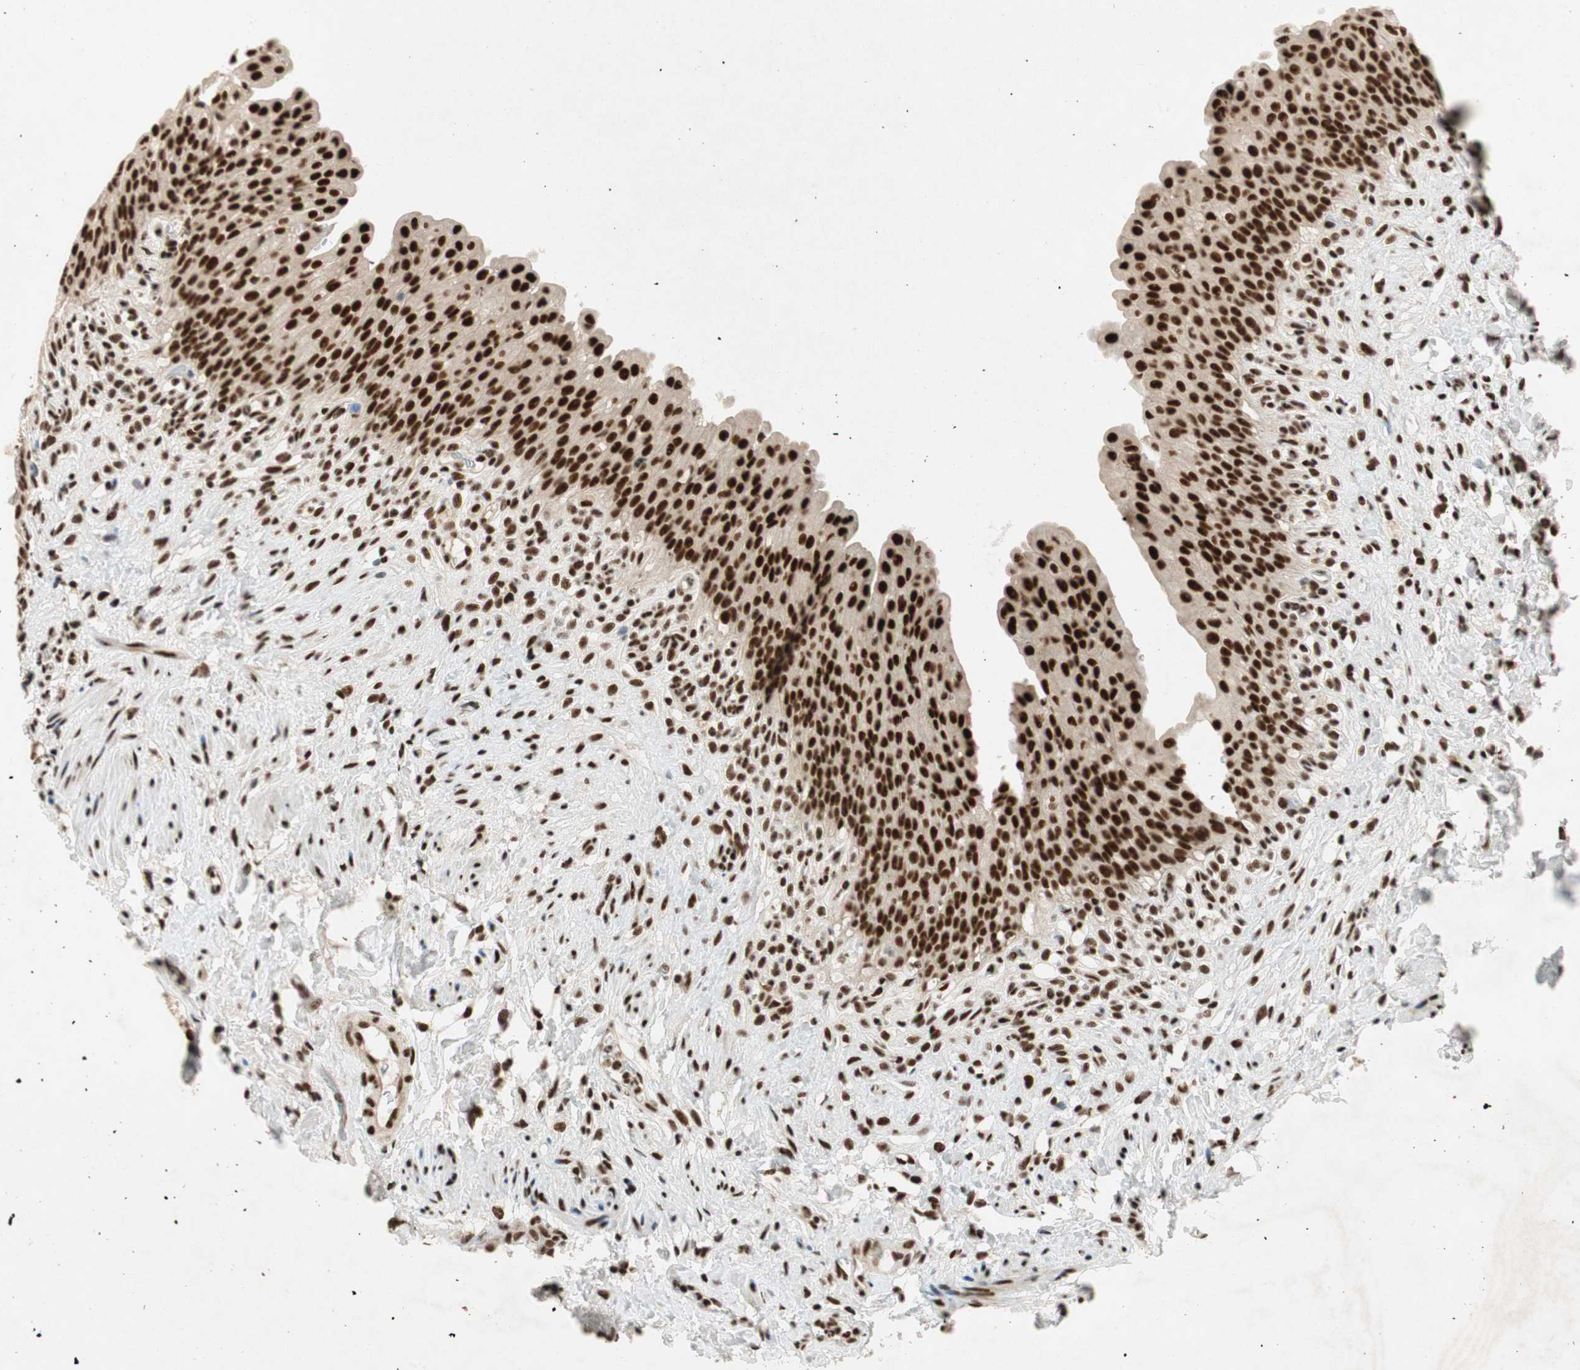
{"staining": {"intensity": "strong", "quantity": ">75%", "location": "nuclear"}, "tissue": "urinary bladder", "cell_type": "Urothelial cells", "image_type": "normal", "snomed": [{"axis": "morphology", "description": "Normal tissue, NOS"}, {"axis": "topography", "description": "Urinary bladder"}], "caption": "High-magnification brightfield microscopy of unremarkable urinary bladder stained with DAB (3,3'-diaminobenzidine) (brown) and counterstained with hematoxylin (blue). urothelial cells exhibit strong nuclear positivity is appreciated in about>75% of cells. The staining is performed using DAB brown chromogen to label protein expression. The nuclei are counter-stained blue using hematoxylin.", "gene": "NCBP3", "patient": {"sex": "female", "age": 79}}